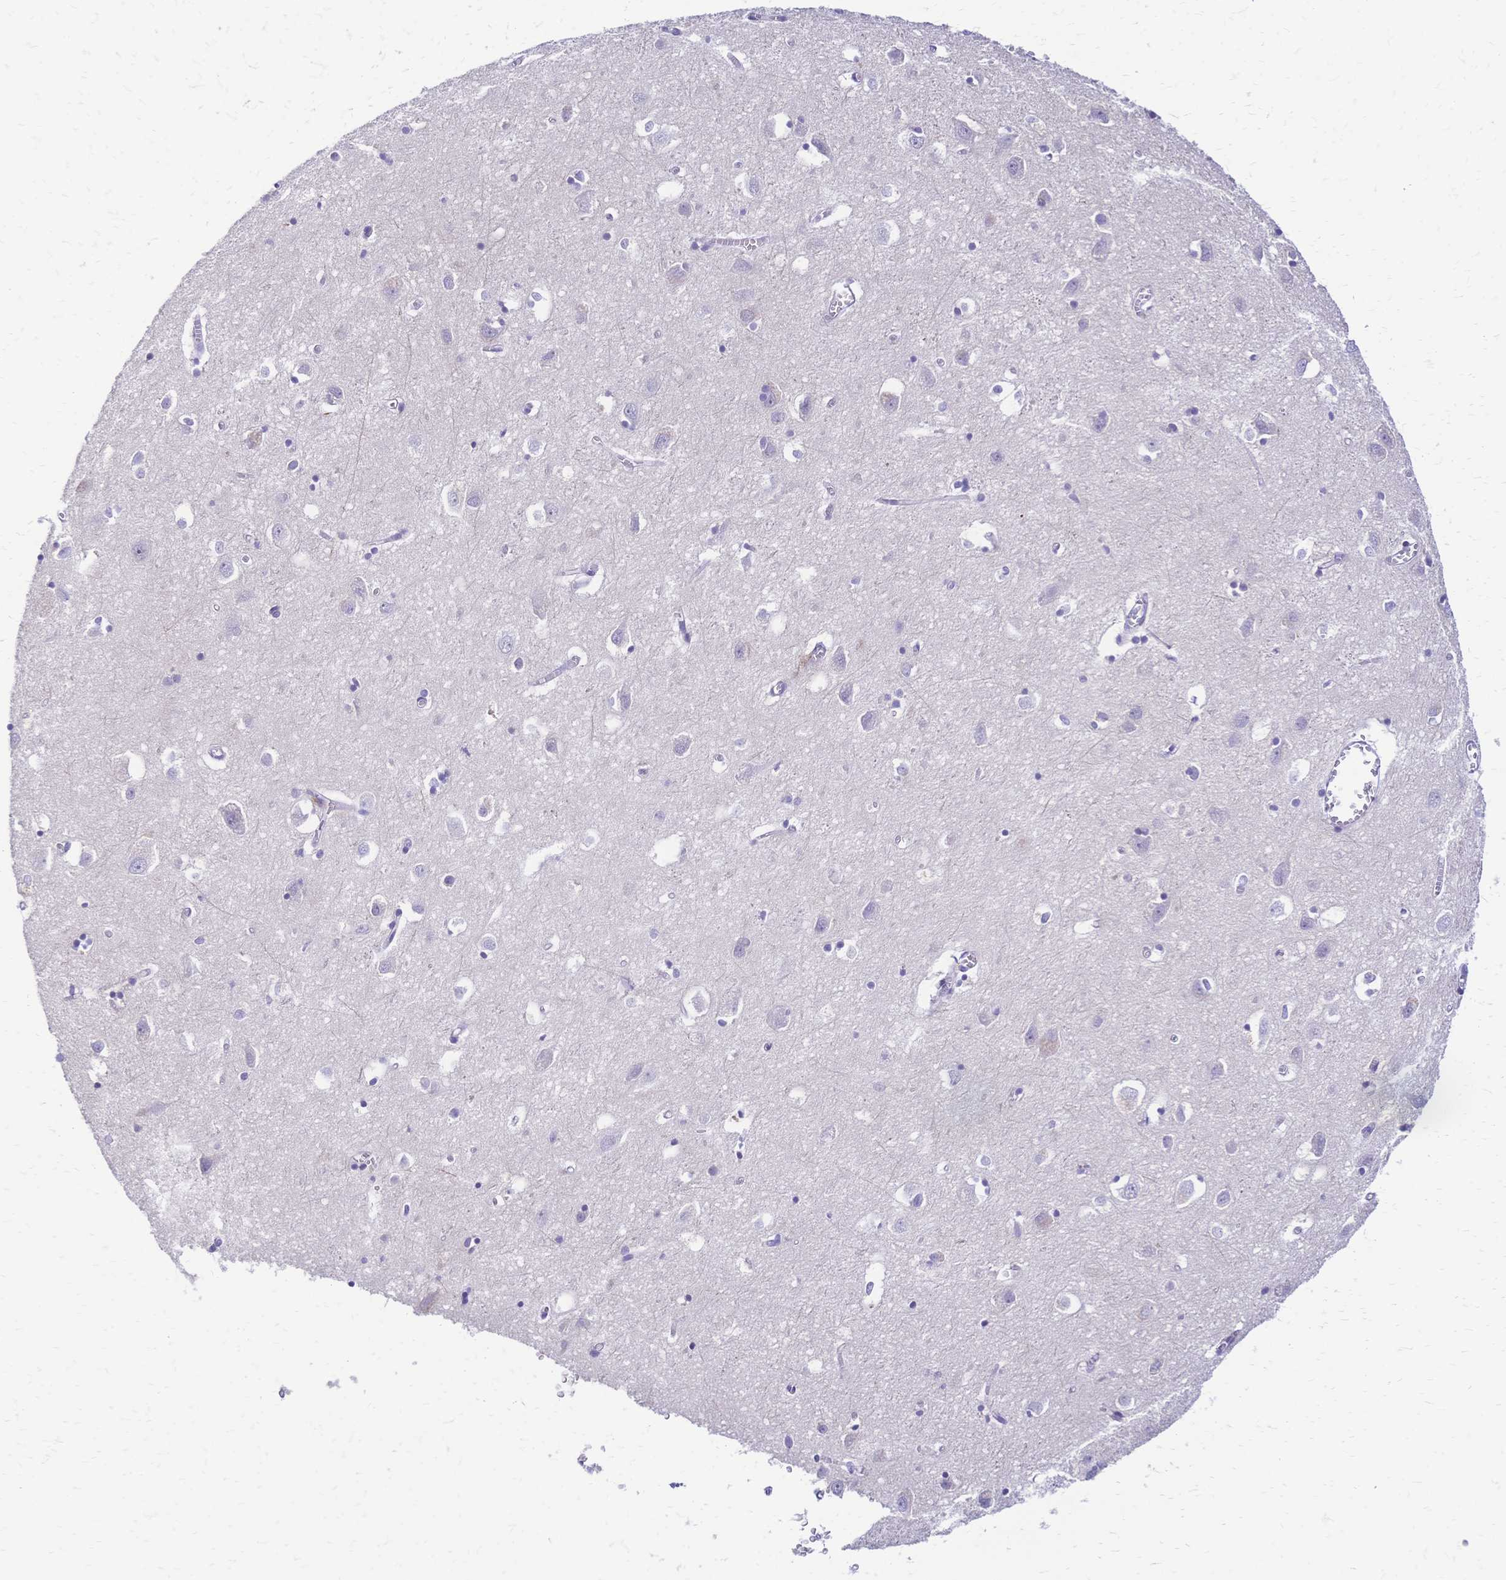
{"staining": {"intensity": "negative", "quantity": "none", "location": "none"}, "tissue": "cerebral cortex", "cell_type": "Endothelial cells", "image_type": "normal", "snomed": [{"axis": "morphology", "description": "Normal tissue, NOS"}, {"axis": "topography", "description": "Cerebral cortex"}], "caption": "This is a image of immunohistochemistry (IHC) staining of normal cerebral cortex, which shows no expression in endothelial cells.", "gene": "IL2RA", "patient": {"sex": "male", "age": 70}}